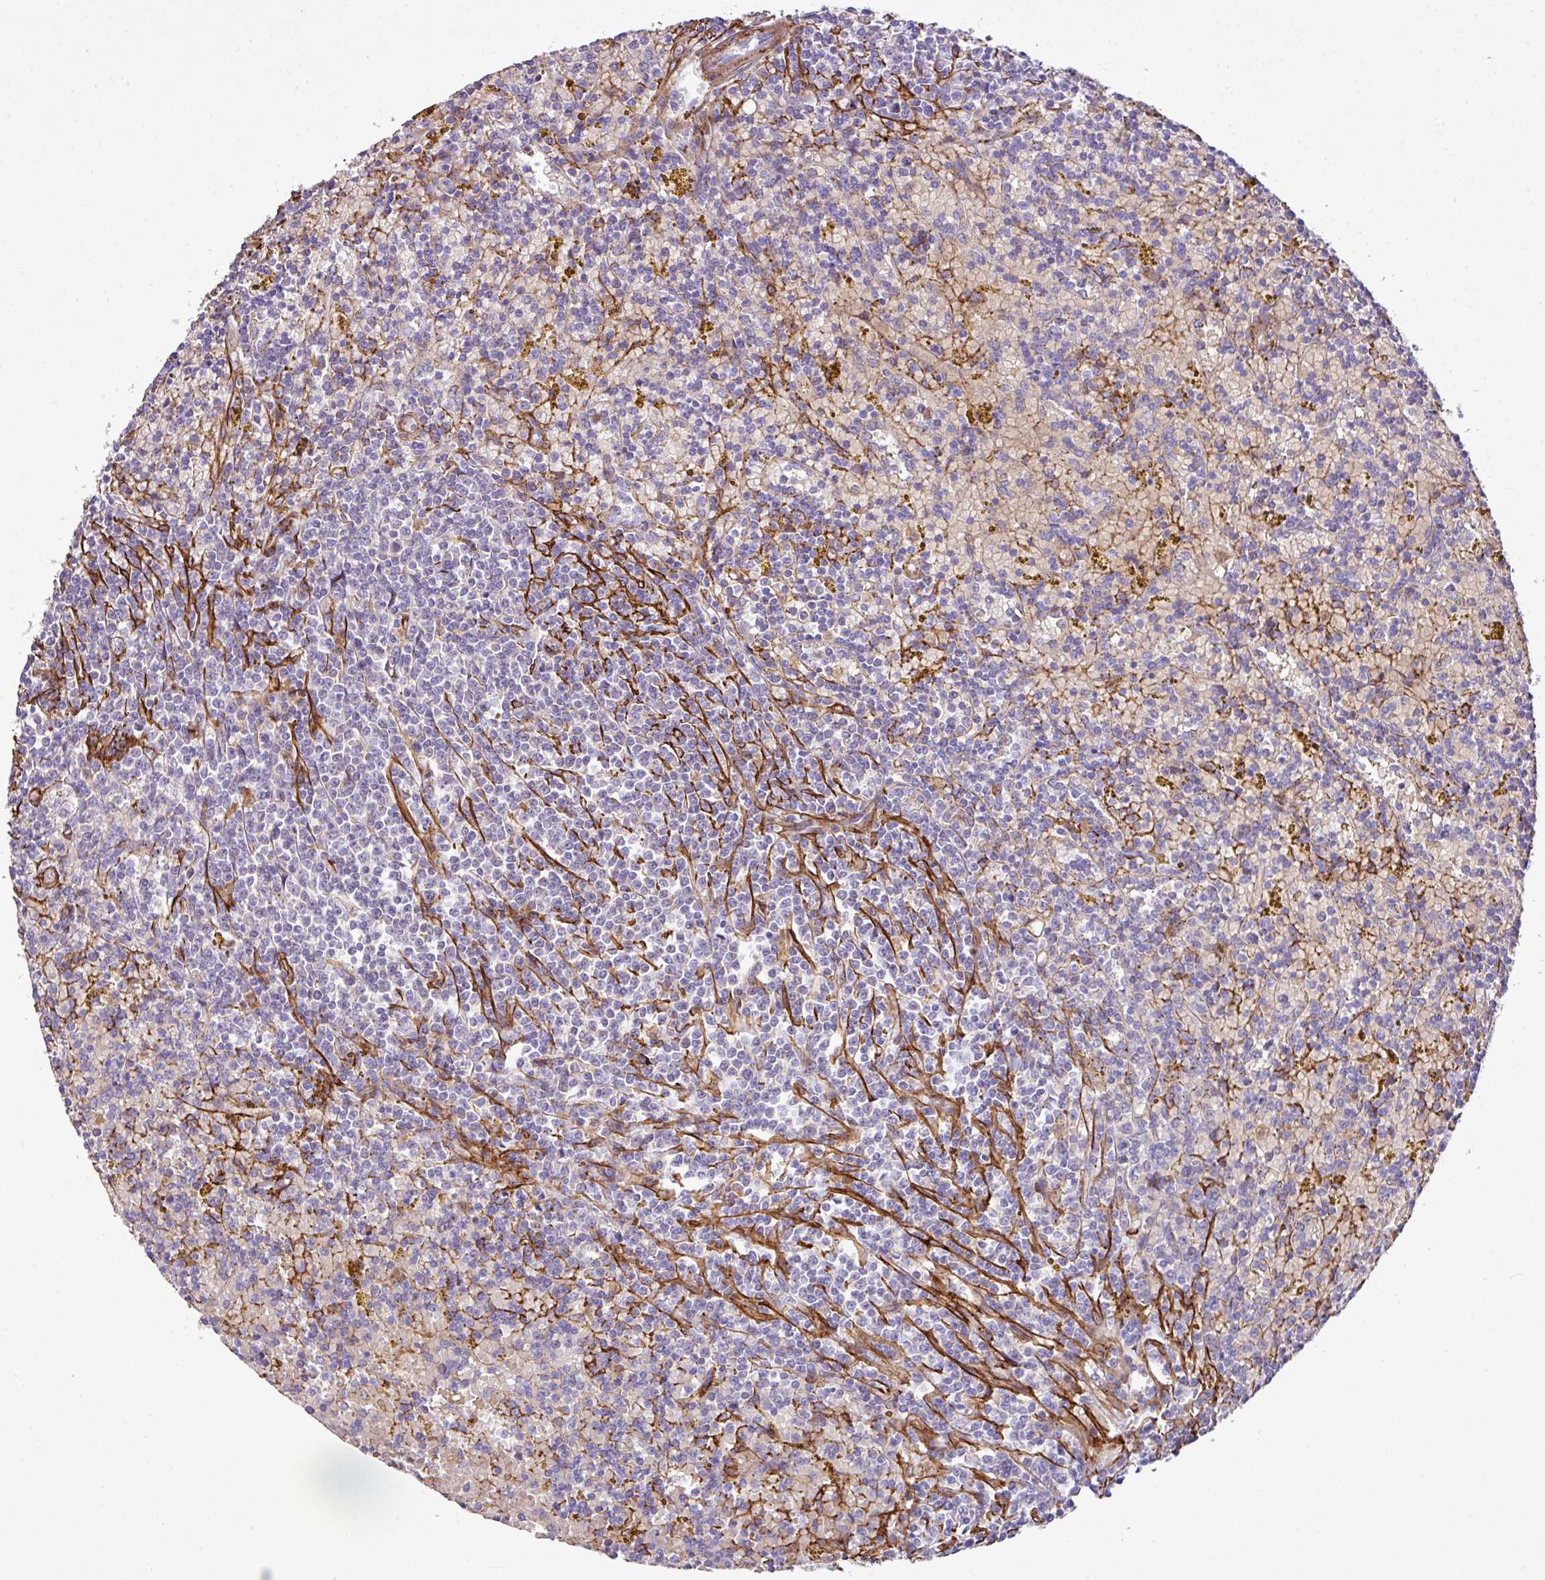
{"staining": {"intensity": "negative", "quantity": "none", "location": "none"}, "tissue": "lymphoma", "cell_type": "Tumor cells", "image_type": "cancer", "snomed": [{"axis": "morphology", "description": "Malignant lymphoma, non-Hodgkin's type, Low grade"}, {"axis": "topography", "description": "Spleen"}, {"axis": "topography", "description": "Lymph node"}], "caption": "The histopathology image shows no significant expression in tumor cells of lymphoma.", "gene": "FAM47E", "patient": {"sex": "female", "age": 66}}